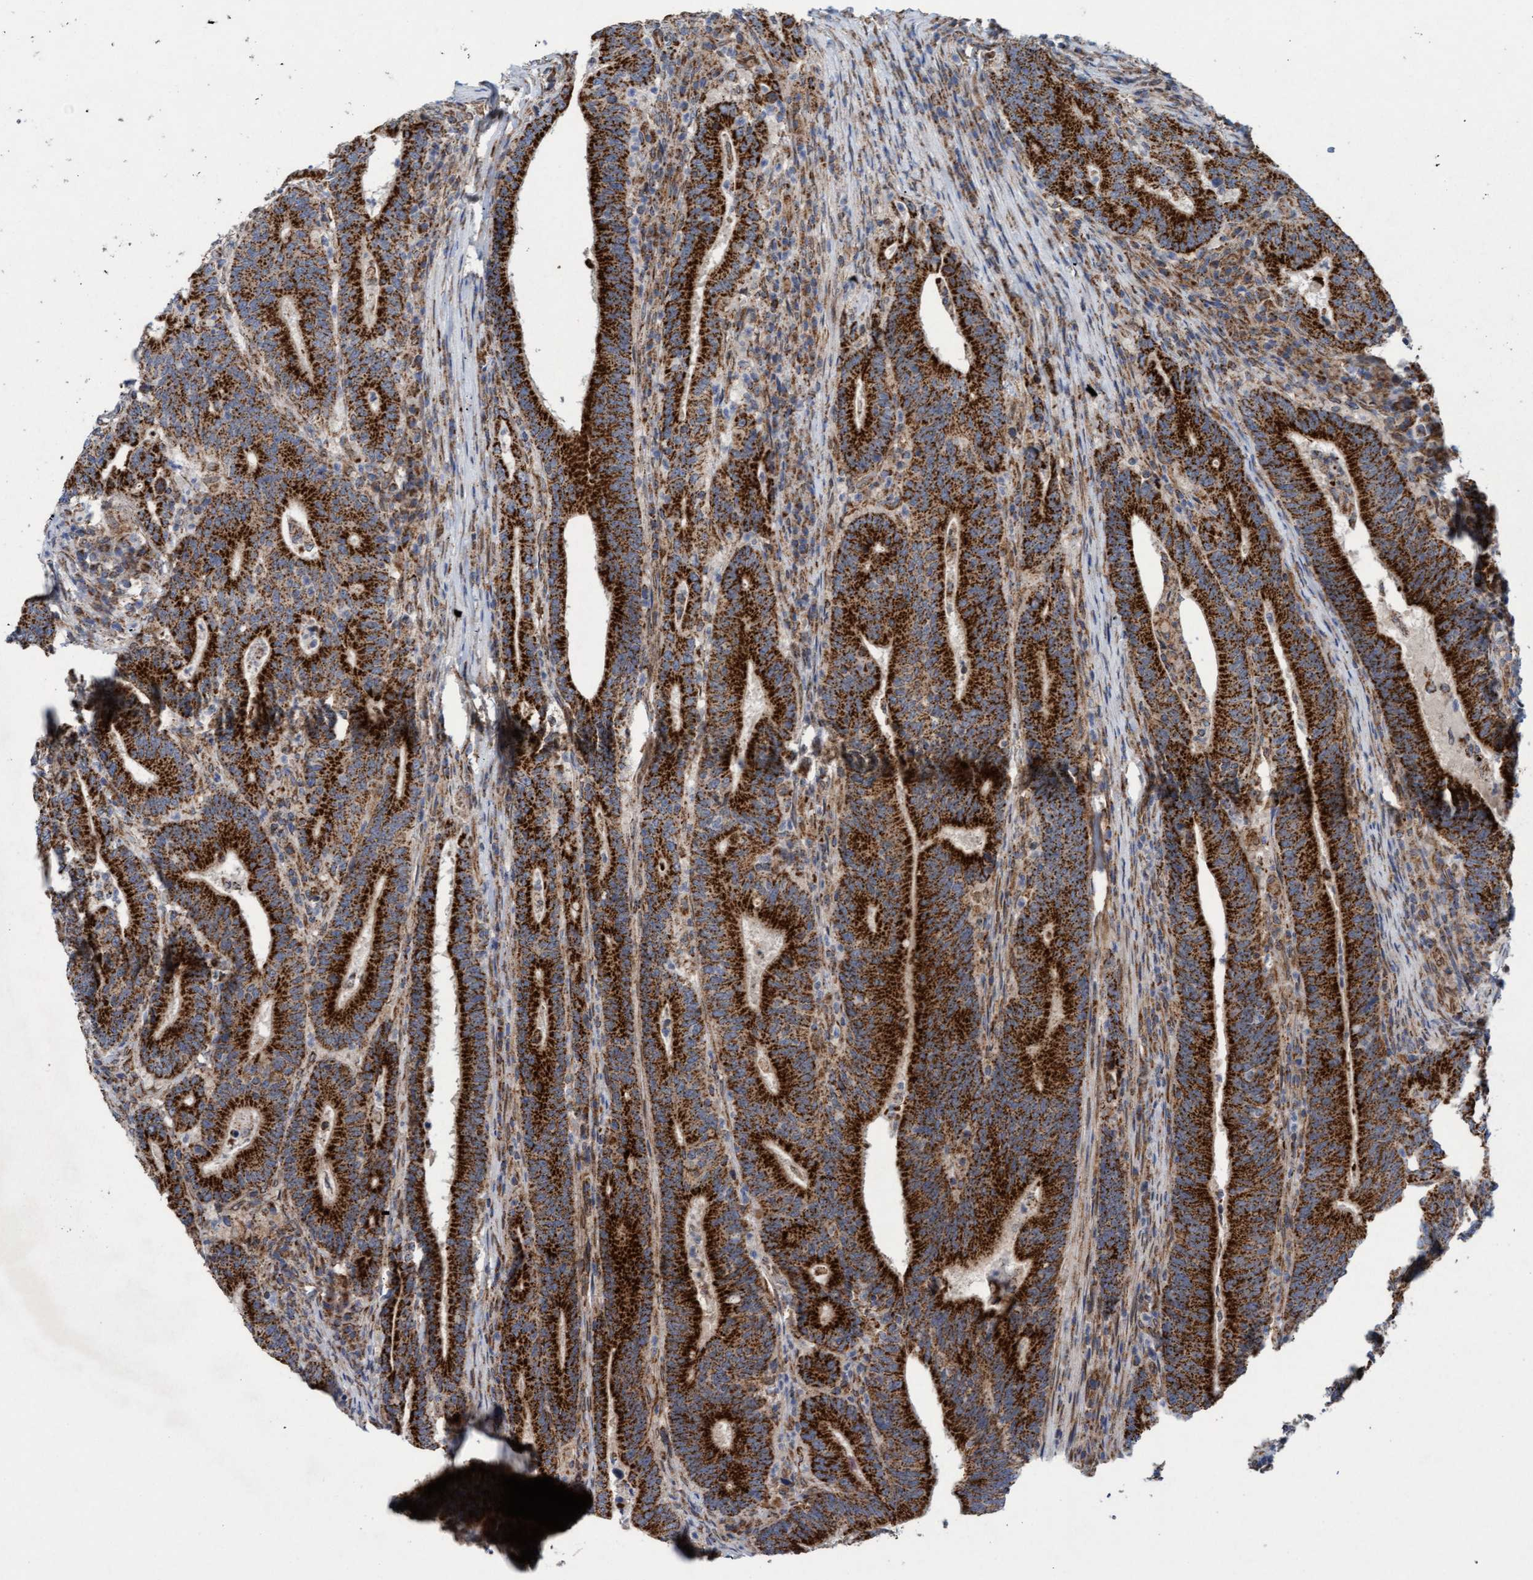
{"staining": {"intensity": "strong", "quantity": ">75%", "location": "cytoplasmic/membranous"}, "tissue": "colorectal cancer", "cell_type": "Tumor cells", "image_type": "cancer", "snomed": [{"axis": "morphology", "description": "Adenocarcinoma, NOS"}, {"axis": "topography", "description": "Colon"}], "caption": "Colorectal adenocarcinoma stained with a brown dye displays strong cytoplasmic/membranous positive positivity in approximately >75% of tumor cells.", "gene": "MRPS23", "patient": {"sex": "female", "age": 66}}